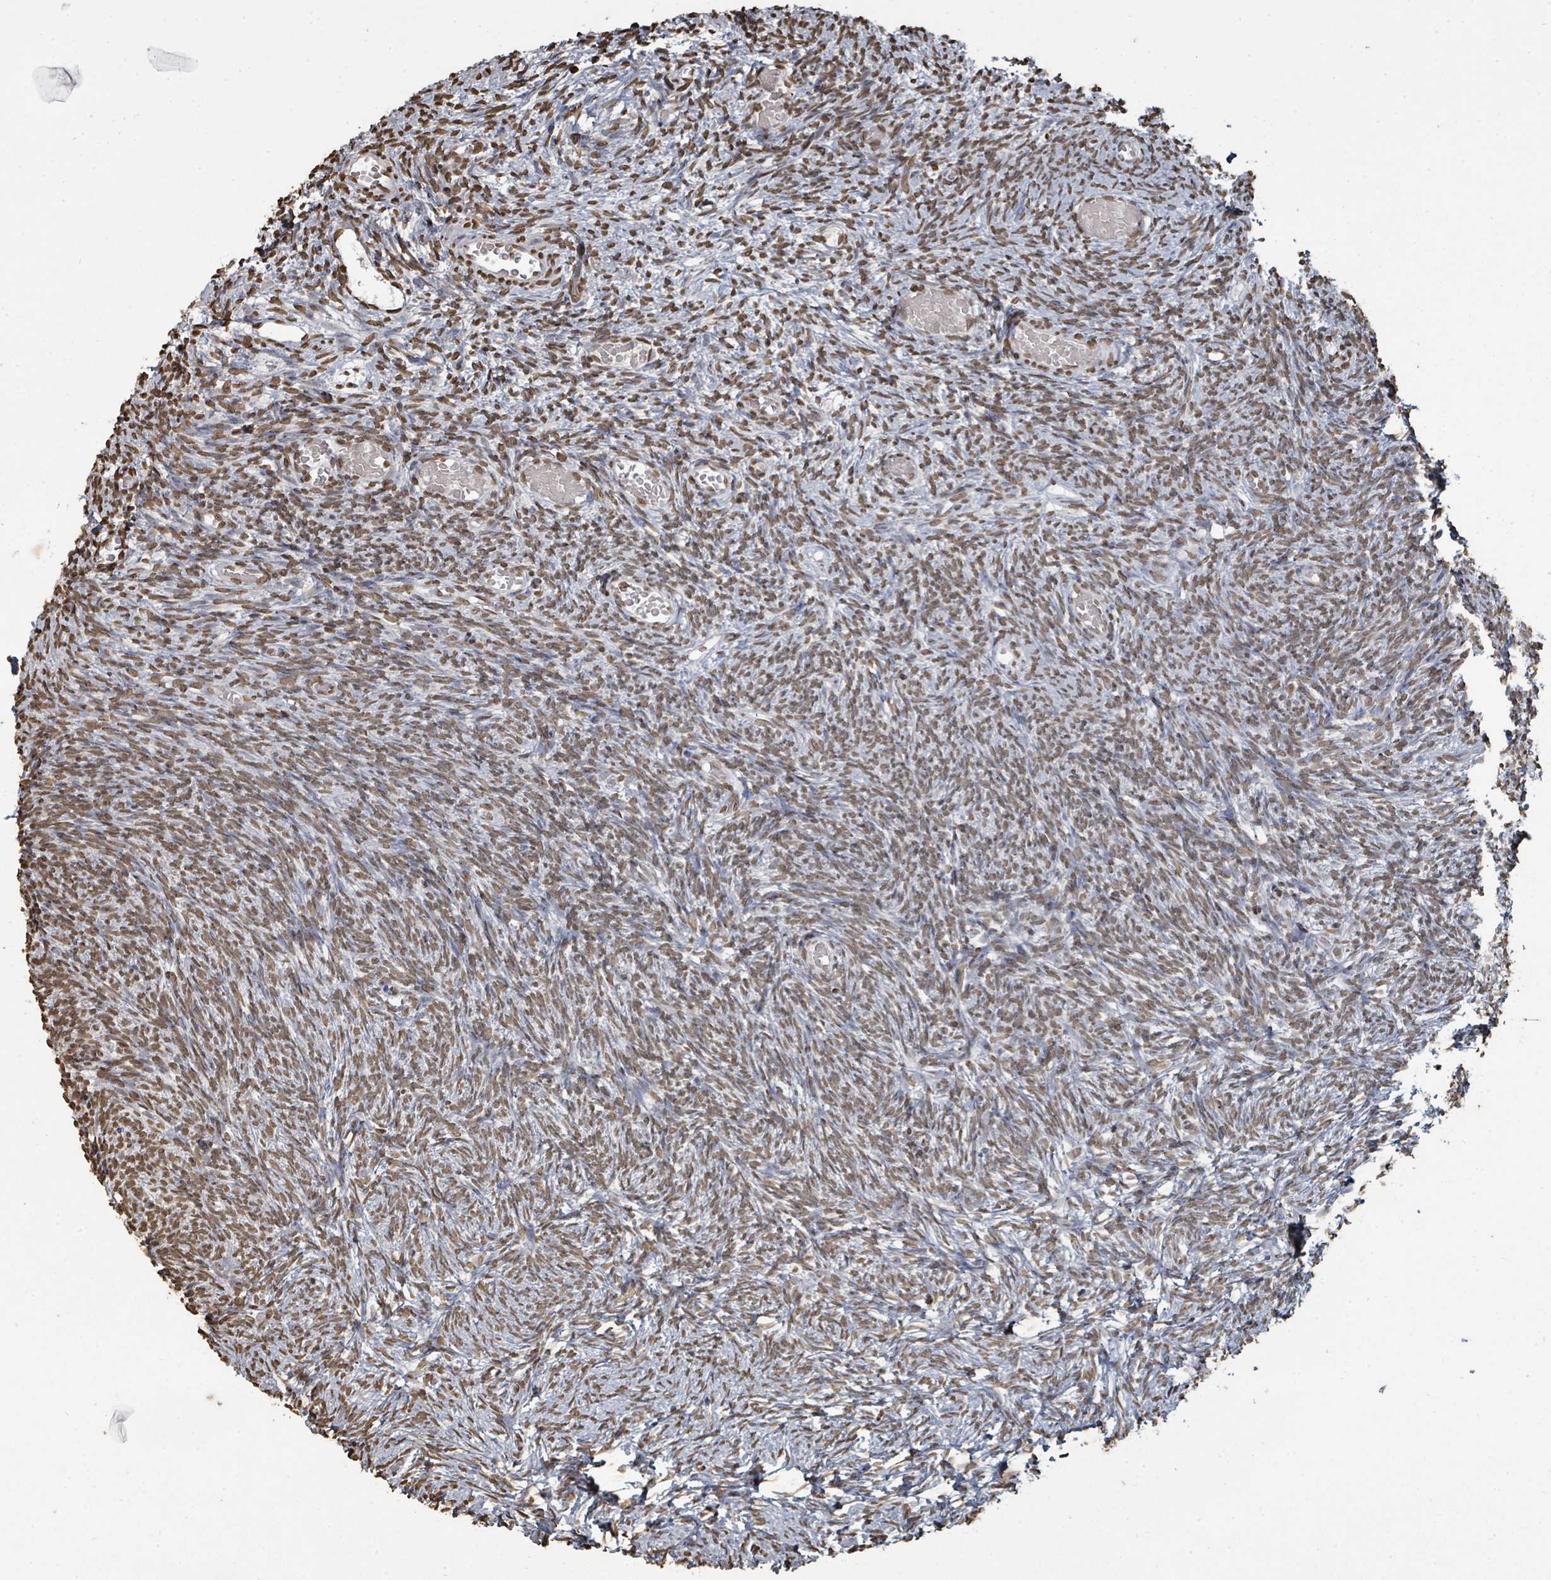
{"staining": {"intensity": "moderate", "quantity": "25%-75%", "location": "nuclear"}, "tissue": "ovary", "cell_type": "Ovarian stroma cells", "image_type": "normal", "snomed": [{"axis": "morphology", "description": "Normal tissue, NOS"}, {"axis": "topography", "description": "Ovary"}], "caption": "A high-resolution micrograph shows immunohistochemistry staining of unremarkable ovary, which reveals moderate nuclear expression in approximately 25%-75% of ovarian stroma cells.", "gene": "MRPS12", "patient": {"sex": "female", "age": 39}}